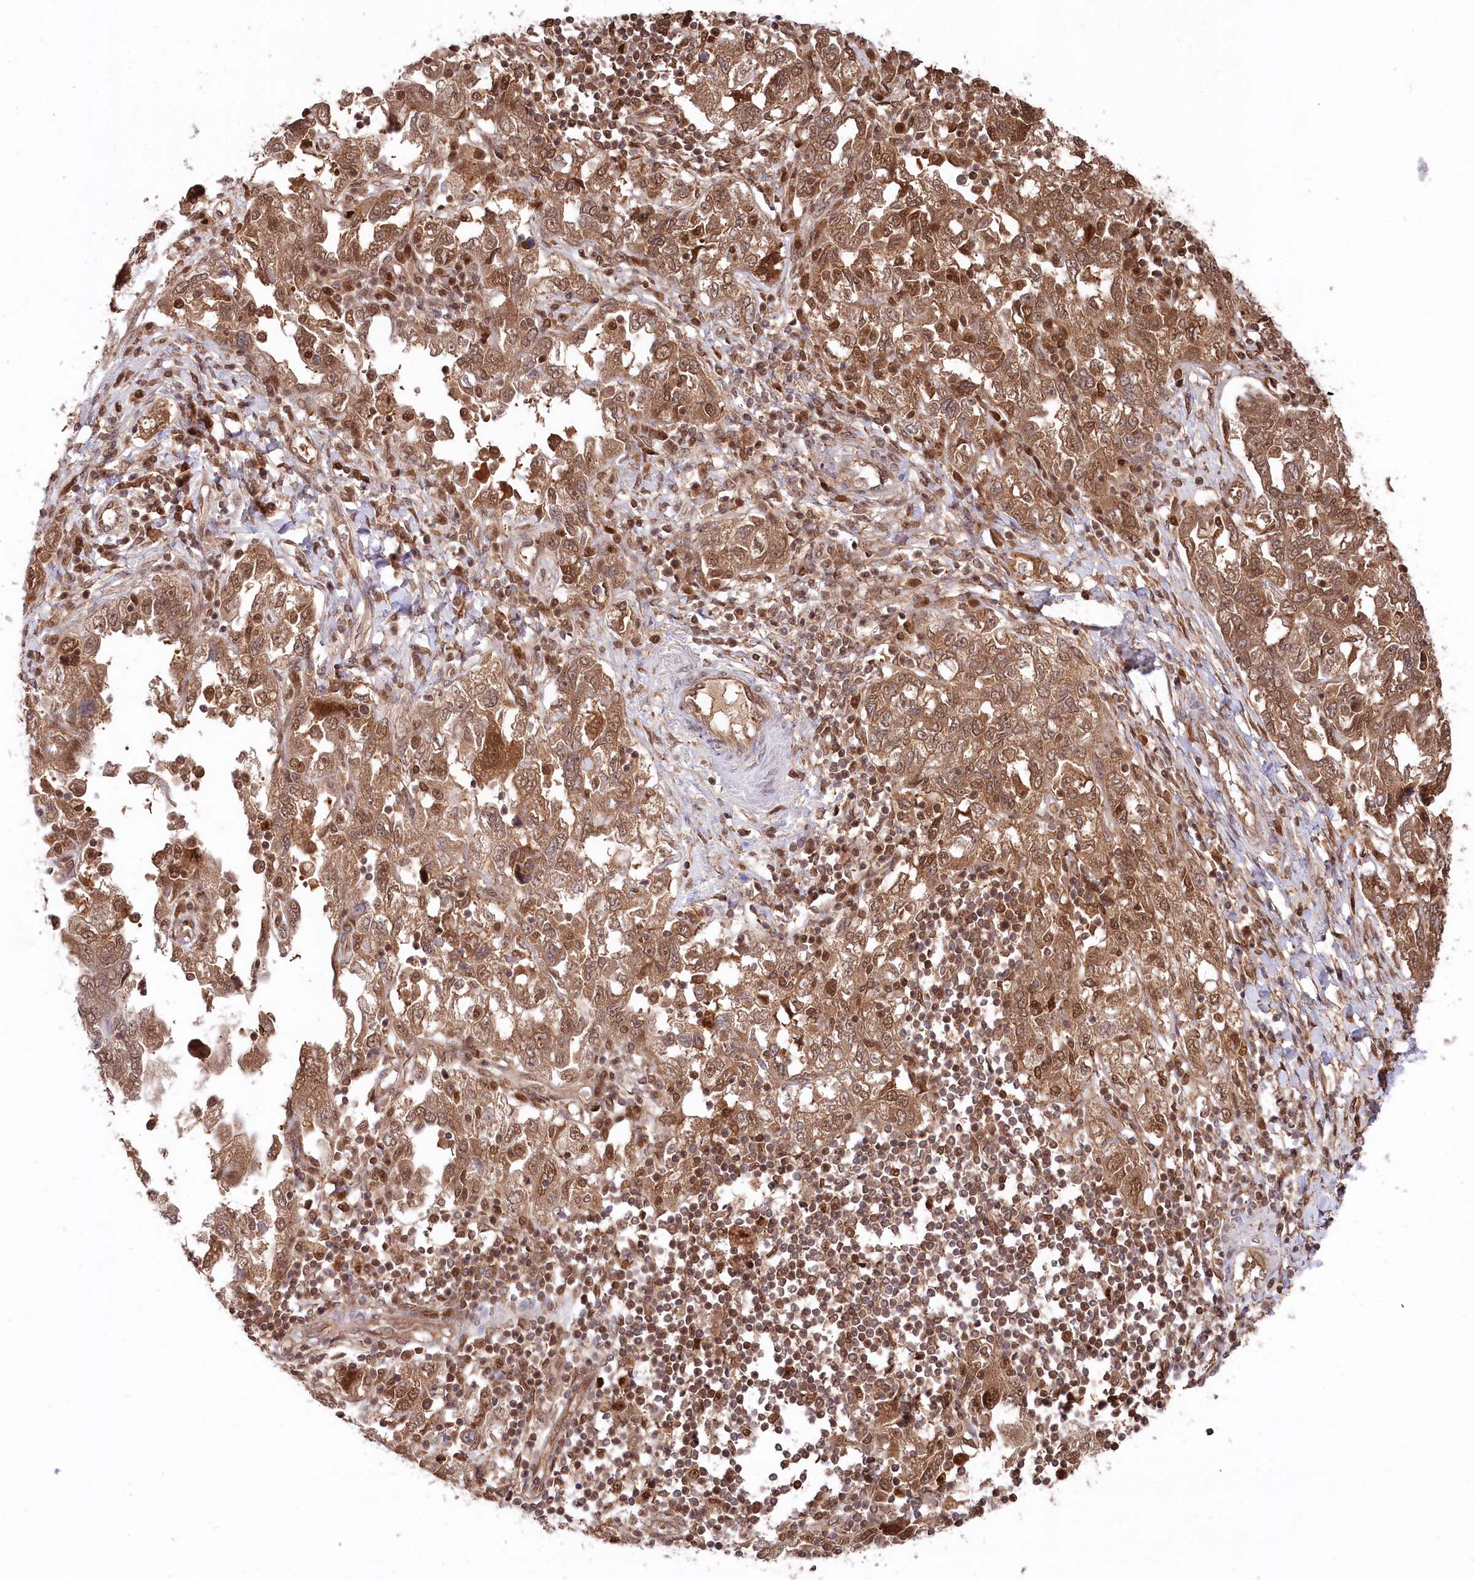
{"staining": {"intensity": "moderate", "quantity": ">75%", "location": "cytoplasmic/membranous,nuclear"}, "tissue": "ovarian cancer", "cell_type": "Tumor cells", "image_type": "cancer", "snomed": [{"axis": "morphology", "description": "Carcinoma, NOS"}, {"axis": "morphology", "description": "Cystadenocarcinoma, serous, NOS"}, {"axis": "topography", "description": "Ovary"}], "caption": "A photomicrograph showing moderate cytoplasmic/membranous and nuclear expression in approximately >75% of tumor cells in ovarian cancer (serous cystadenocarcinoma), as visualized by brown immunohistochemical staining.", "gene": "PSMA1", "patient": {"sex": "female", "age": 69}}